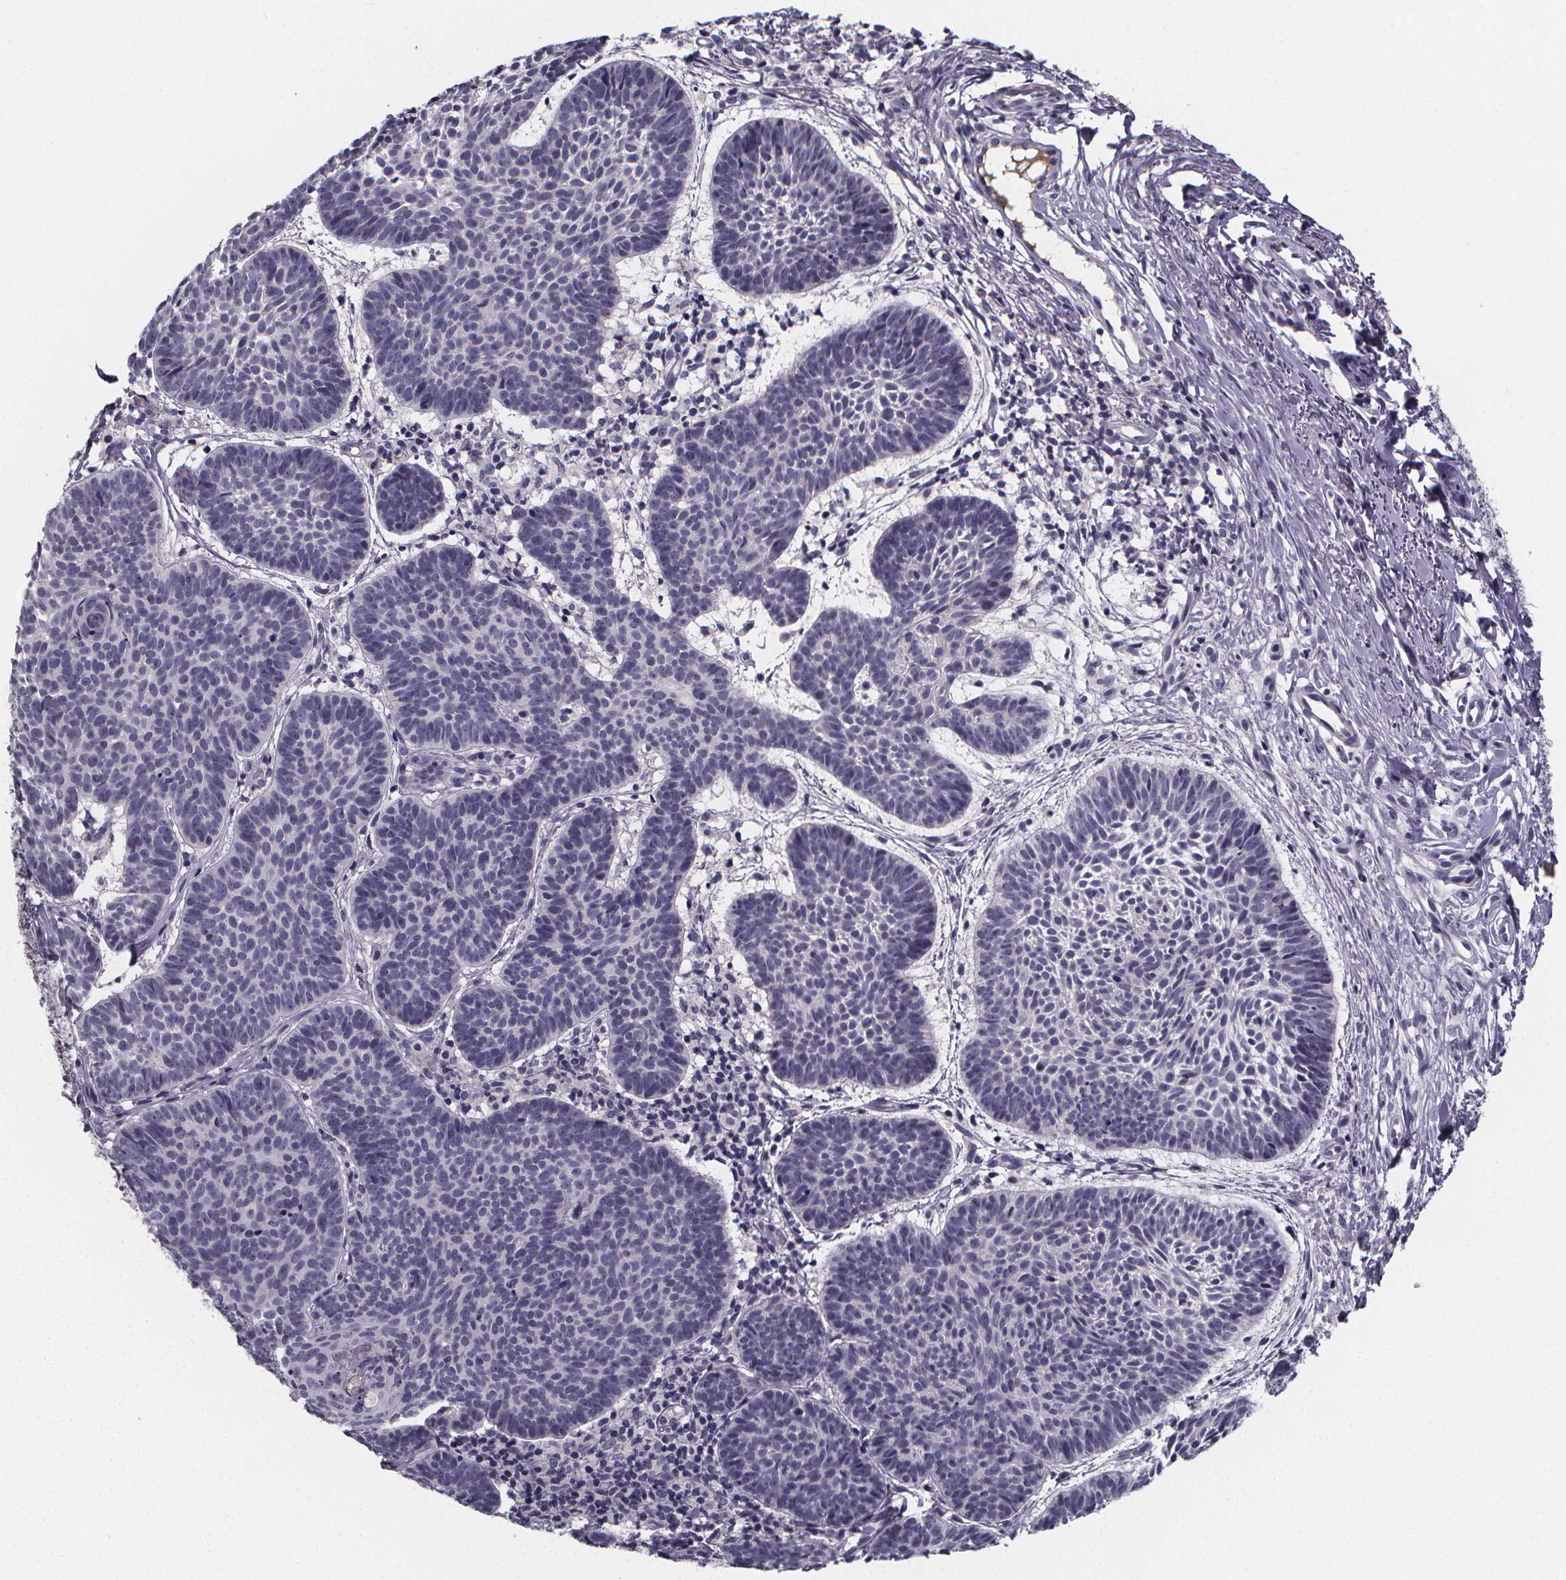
{"staining": {"intensity": "negative", "quantity": "none", "location": "none"}, "tissue": "skin cancer", "cell_type": "Tumor cells", "image_type": "cancer", "snomed": [{"axis": "morphology", "description": "Basal cell carcinoma"}, {"axis": "topography", "description": "Skin"}], "caption": "The image shows no staining of tumor cells in skin cancer (basal cell carcinoma).", "gene": "AGT", "patient": {"sex": "male", "age": 72}}